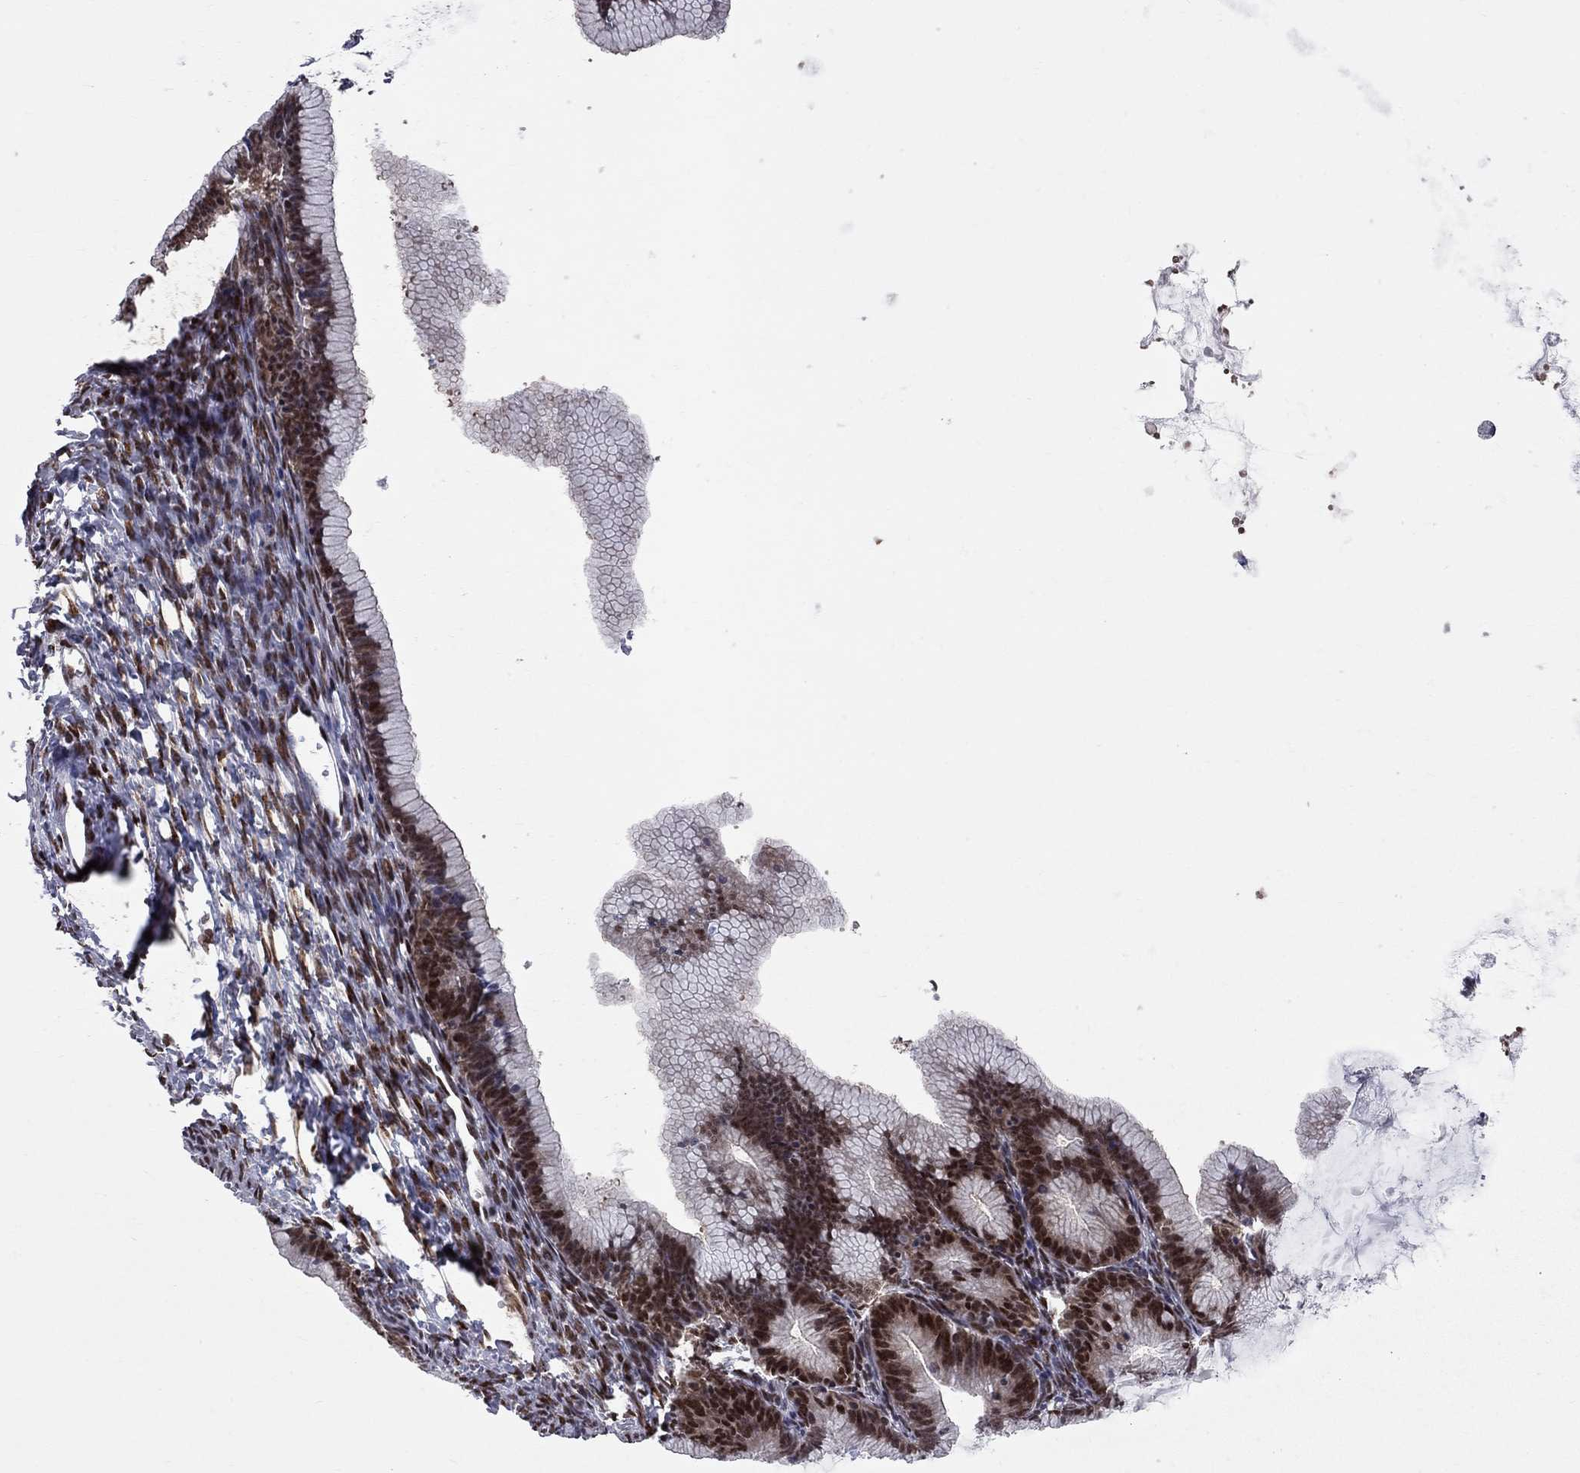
{"staining": {"intensity": "strong", "quantity": ">75%", "location": "nuclear"}, "tissue": "ovarian cancer", "cell_type": "Tumor cells", "image_type": "cancer", "snomed": [{"axis": "morphology", "description": "Cystadenocarcinoma, mucinous, NOS"}, {"axis": "topography", "description": "Ovary"}], "caption": "The histopathology image shows a brown stain indicating the presence of a protein in the nuclear of tumor cells in mucinous cystadenocarcinoma (ovarian).", "gene": "SAP30L", "patient": {"sex": "female", "age": 41}}